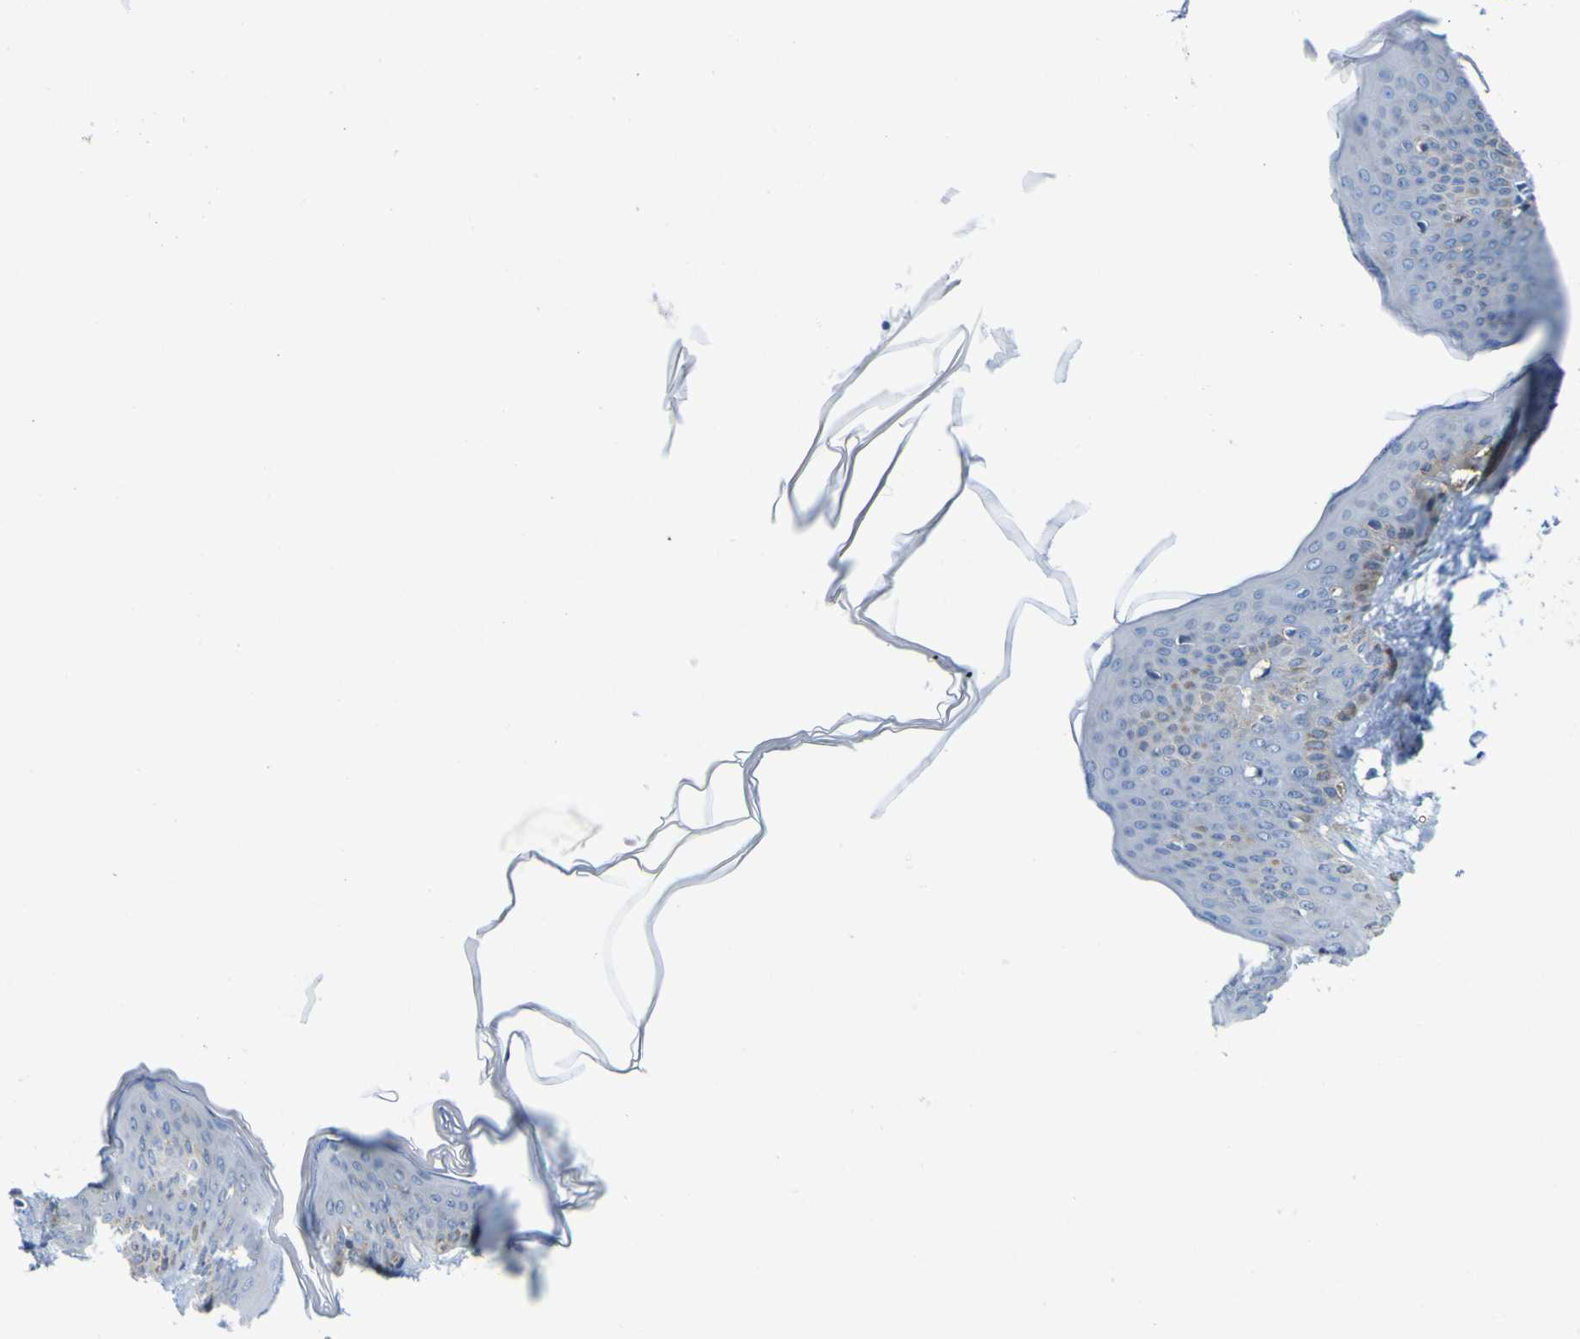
{"staining": {"intensity": "negative", "quantity": "none", "location": "none"}, "tissue": "skin", "cell_type": "Fibroblasts", "image_type": "normal", "snomed": [{"axis": "morphology", "description": "Normal tissue, NOS"}, {"axis": "topography", "description": "Skin"}], "caption": "DAB immunohistochemical staining of unremarkable human skin displays no significant expression in fibroblasts.", "gene": "ABHD3", "patient": {"sex": "female", "age": 17}}